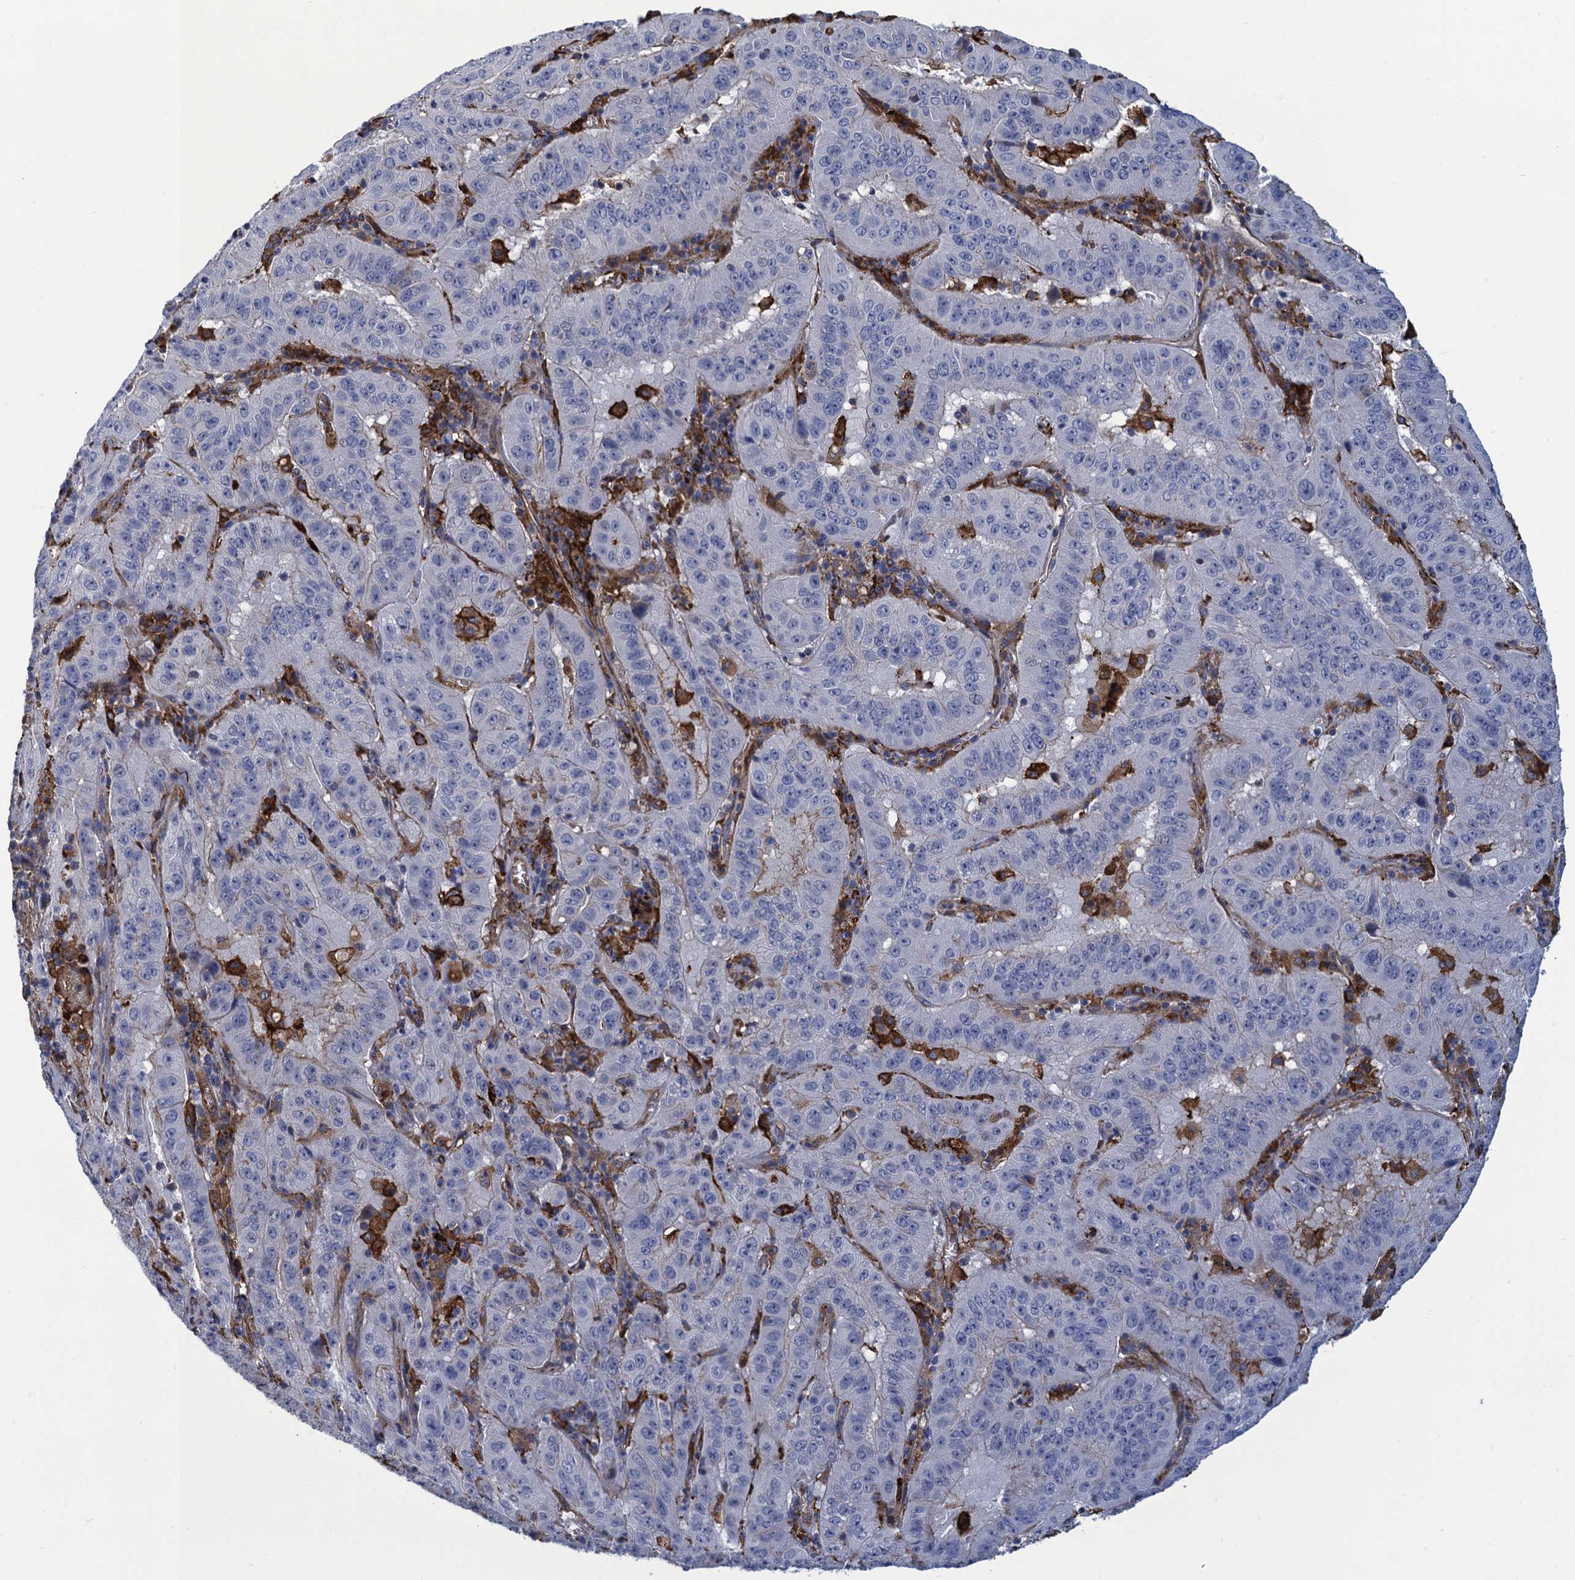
{"staining": {"intensity": "negative", "quantity": "none", "location": "none"}, "tissue": "pancreatic cancer", "cell_type": "Tumor cells", "image_type": "cancer", "snomed": [{"axis": "morphology", "description": "Adenocarcinoma, NOS"}, {"axis": "topography", "description": "Pancreas"}], "caption": "Protein analysis of adenocarcinoma (pancreatic) exhibits no significant positivity in tumor cells.", "gene": "DNHD1", "patient": {"sex": "male", "age": 63}}